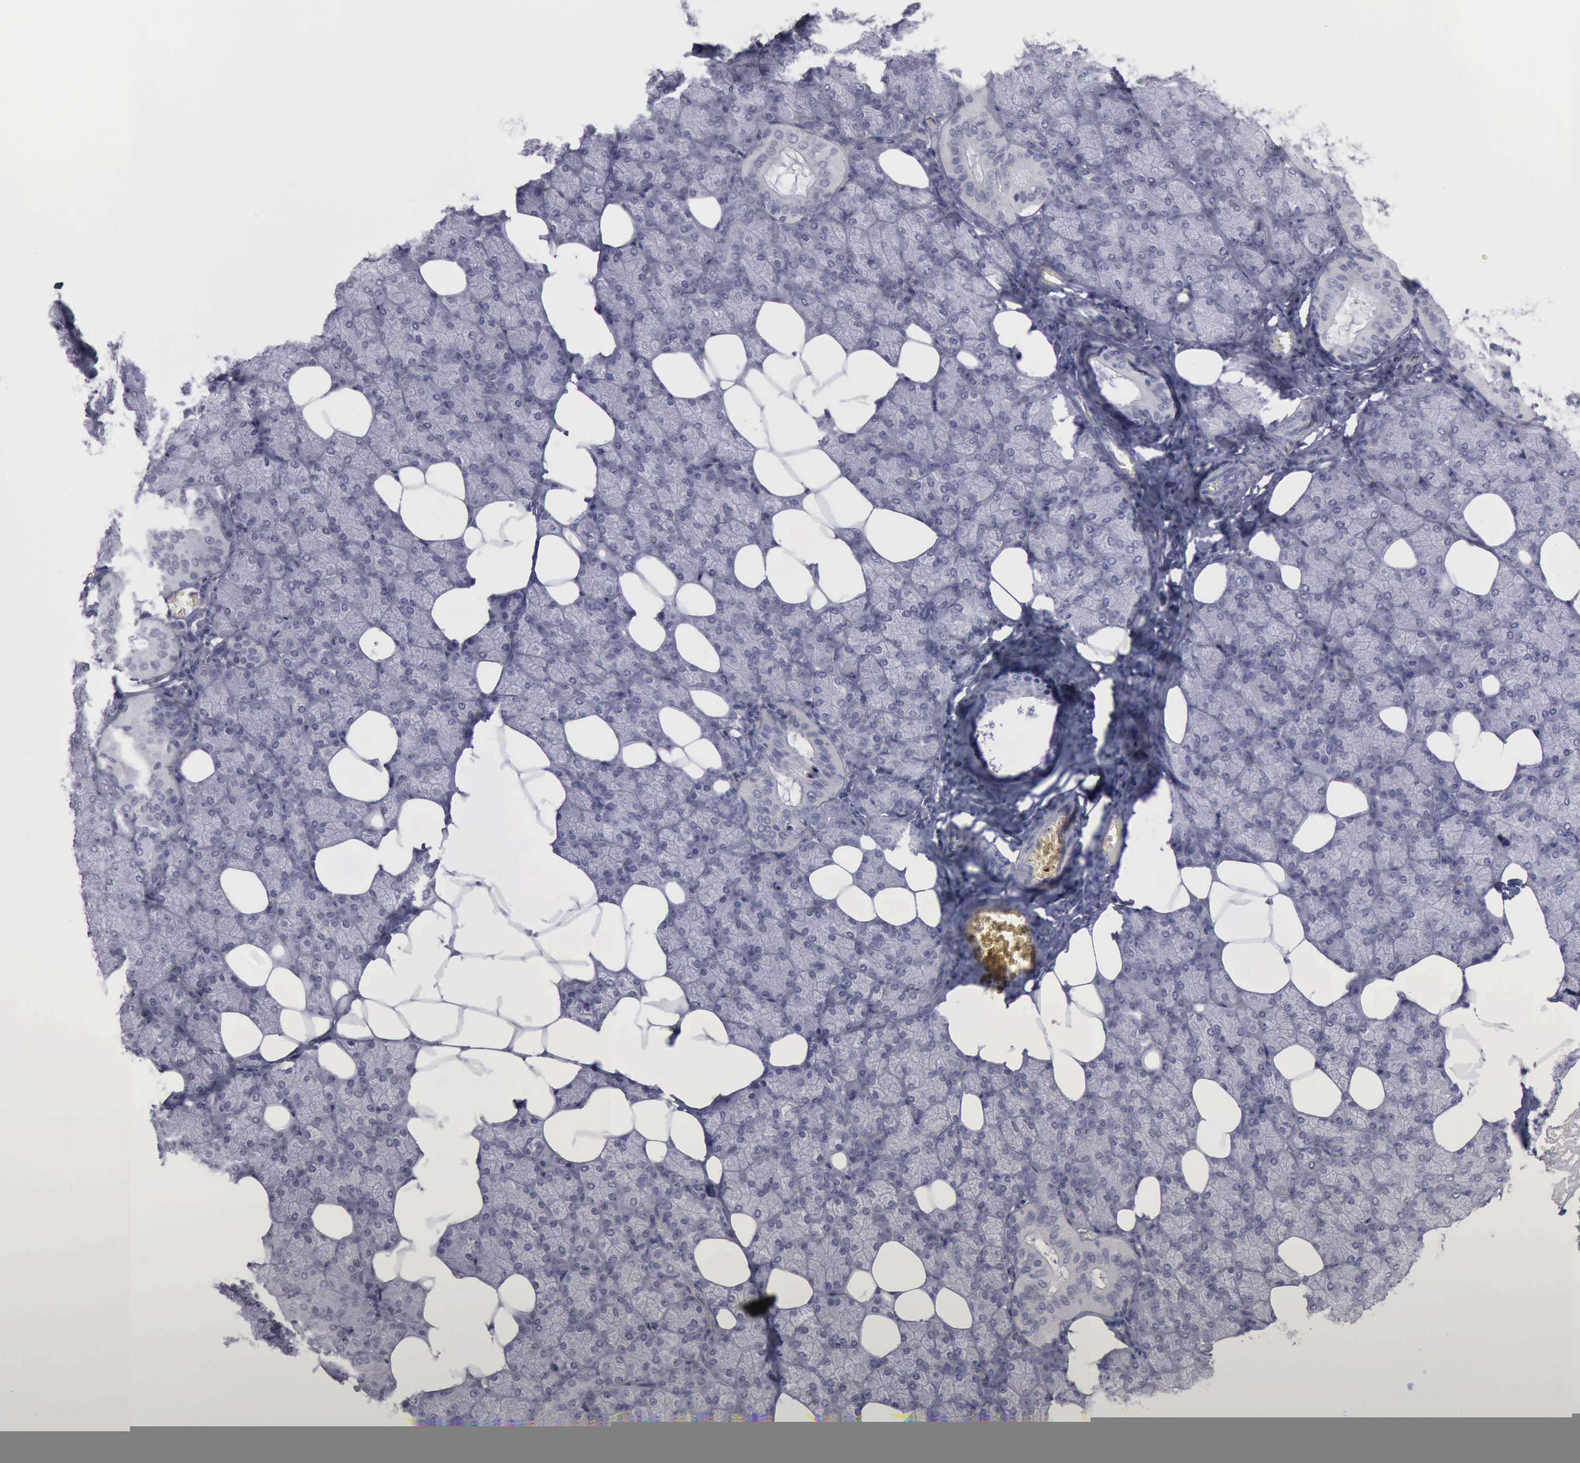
{"staining": {"intensity": "negative", "quantity": "none", "location": "none"}, "tissue": "salivary gland", "cell_type": "Glandular cells", "image_type": "normal", "snomed": [{"axis": "morphology", "description": "Normal tissue, NOS"}, {"axis": "topography", "description": "Lymph node"}, {"axis": "topography", "description": "Salivary gland"}], "caption": "Human salivary gland stained for a protein using immunohistochemistry shows no expression in glandular cells.", "gene": "CDH2", "patient": {"sex": "male", "age": 8}}